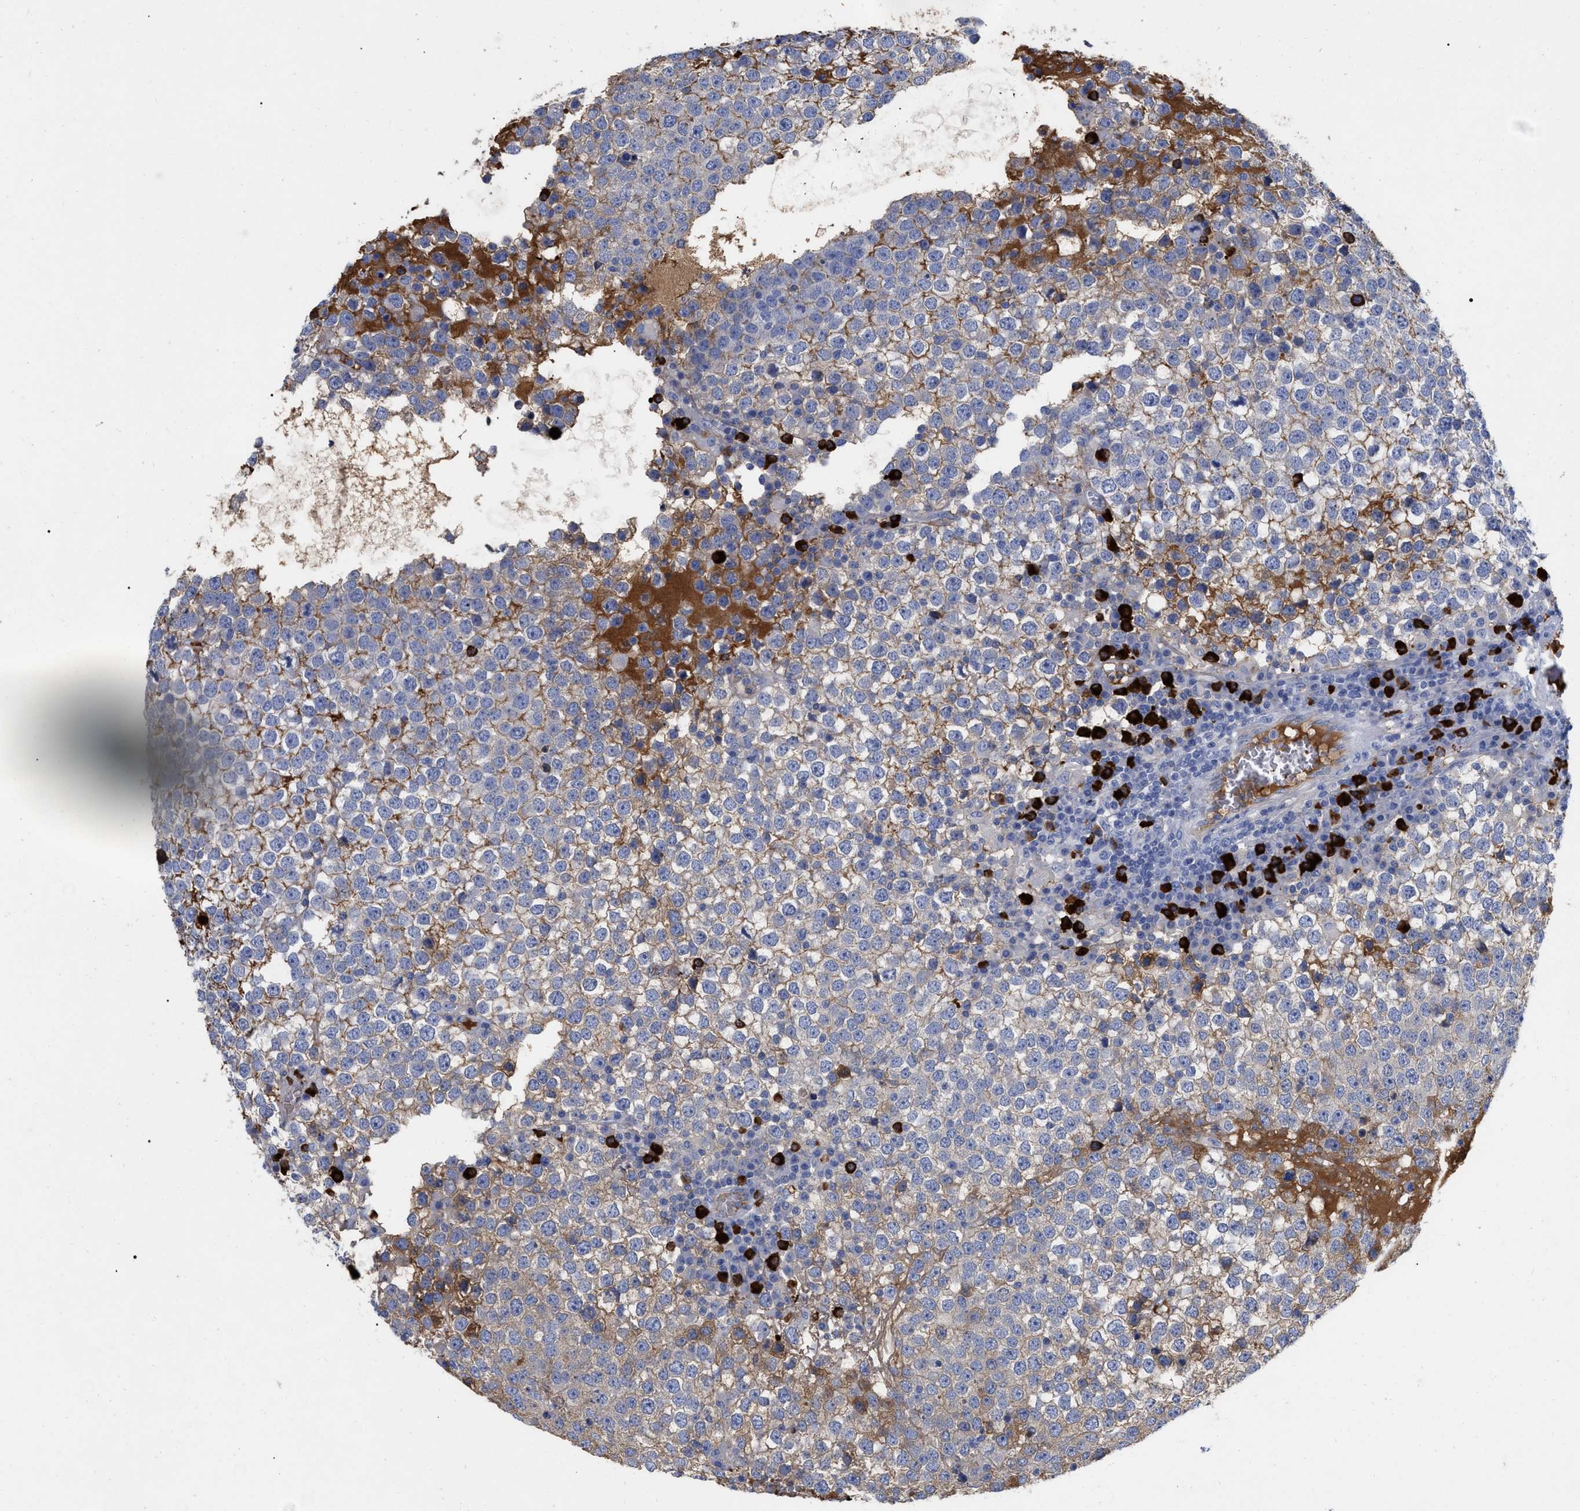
{"staining": {"intensity": "strong", "quantity": "<25%", "location": "cytoplasmic/membranous"}, "tissue": "testis cancer", "cell_type": "Tumor cells", "image_type": "cancer", "snomed": [{"axis": "morphology", "description": "Seminoma, NOS"}, {"axis": "topography", "description": "Testis"}], "caption": "Immunohistochemical staining of testis cancer (seminoma) reveals medium levels of strong cytoplasmic/membranous protein expression in about <25% of tumor cells. The protein of interest is stained brown, and the nuclei are stained in blue (DAB (3,3'-diaminobenzidine) IHC with brightfield microscopy, high magnification).", "gene": "IGHV5-51", "patient": {"sex": "male", "age": 65}}